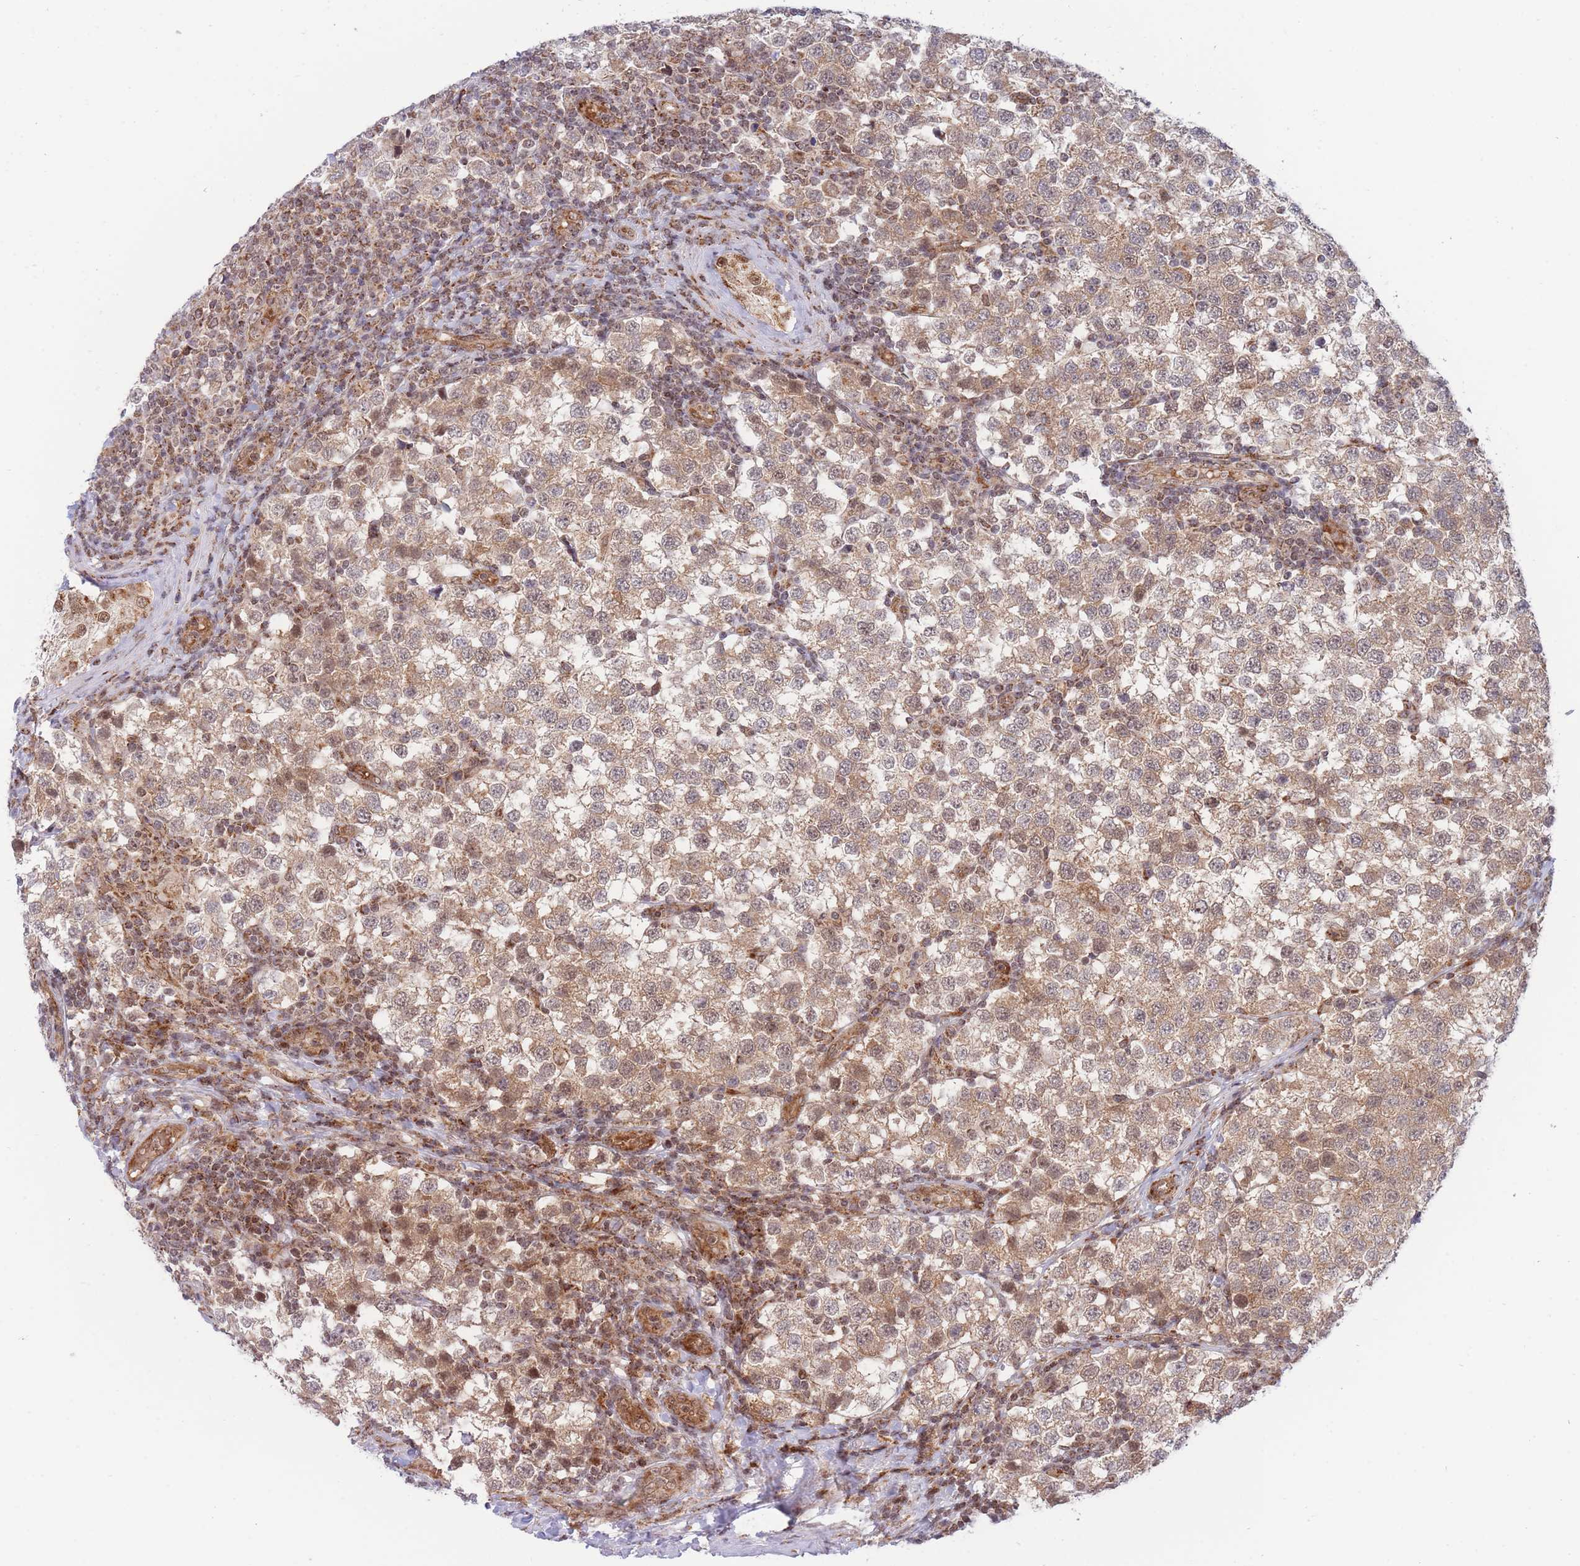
{"staining": {"intensity": "moderate", "quantity": ">75%", "location": "cytoplasmic/membranous,nuclear"}, "tissue": "testis cancer", "cell_type": "Tumor cells", "image_type": "cancer", "snomed": [{"axis": "morphology", "description": "Seminoma, NOS"}, {"axis": "topography", "description": "Testis"}], "caption": "The image shows a brown stain indicating the presence of a protein in the cytoplasmic/membranous and nuclear of tumor cells in testis seminoma.", "gene": "BOD1L1", "patient": {"sex": "male", "age": 34}}